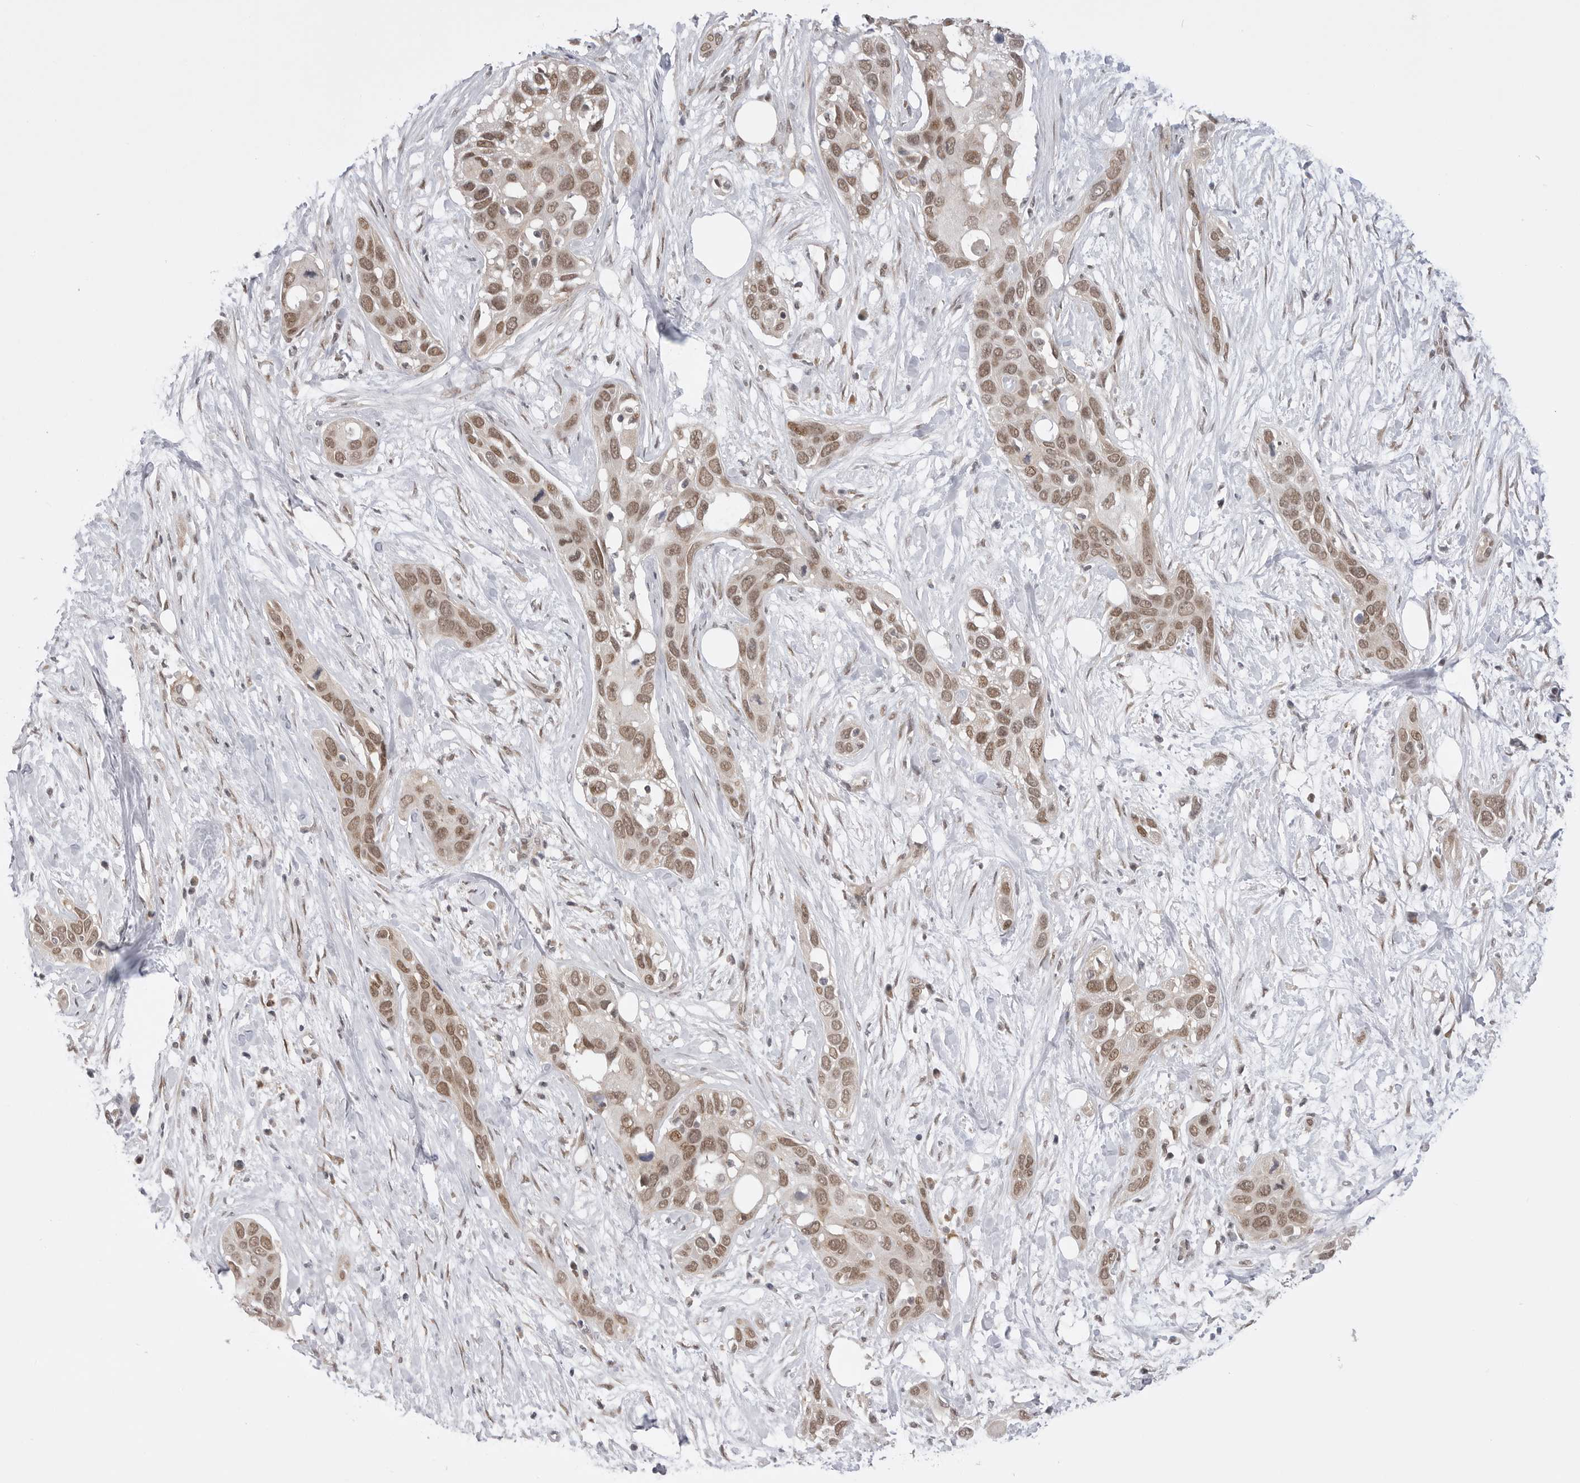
{"staining": {"intensity": "moderate", "quantity": ">75%", "location": "nuclear"}, "tissue": "pancreatic cancer", "cell_type": "Tumor cells", "image_type": "cancer", "snomed": [{"axis": "morphology", "description": "Adenocarcinoma, NOS"}, {"axis": "topography", "description": "Pancreas"}], "caption": "Brown immunohistochemical staining in adenocarcinoma (pancreatic) shows moderate nuclear positivity in about >75% of tumor cells. Using DAB (brown) and hematoxylin (blue) stains, captured at high magnification using brightfield microscopy.", "gene": "GGT6", "patient": {"sex": "female", "age": 60}}